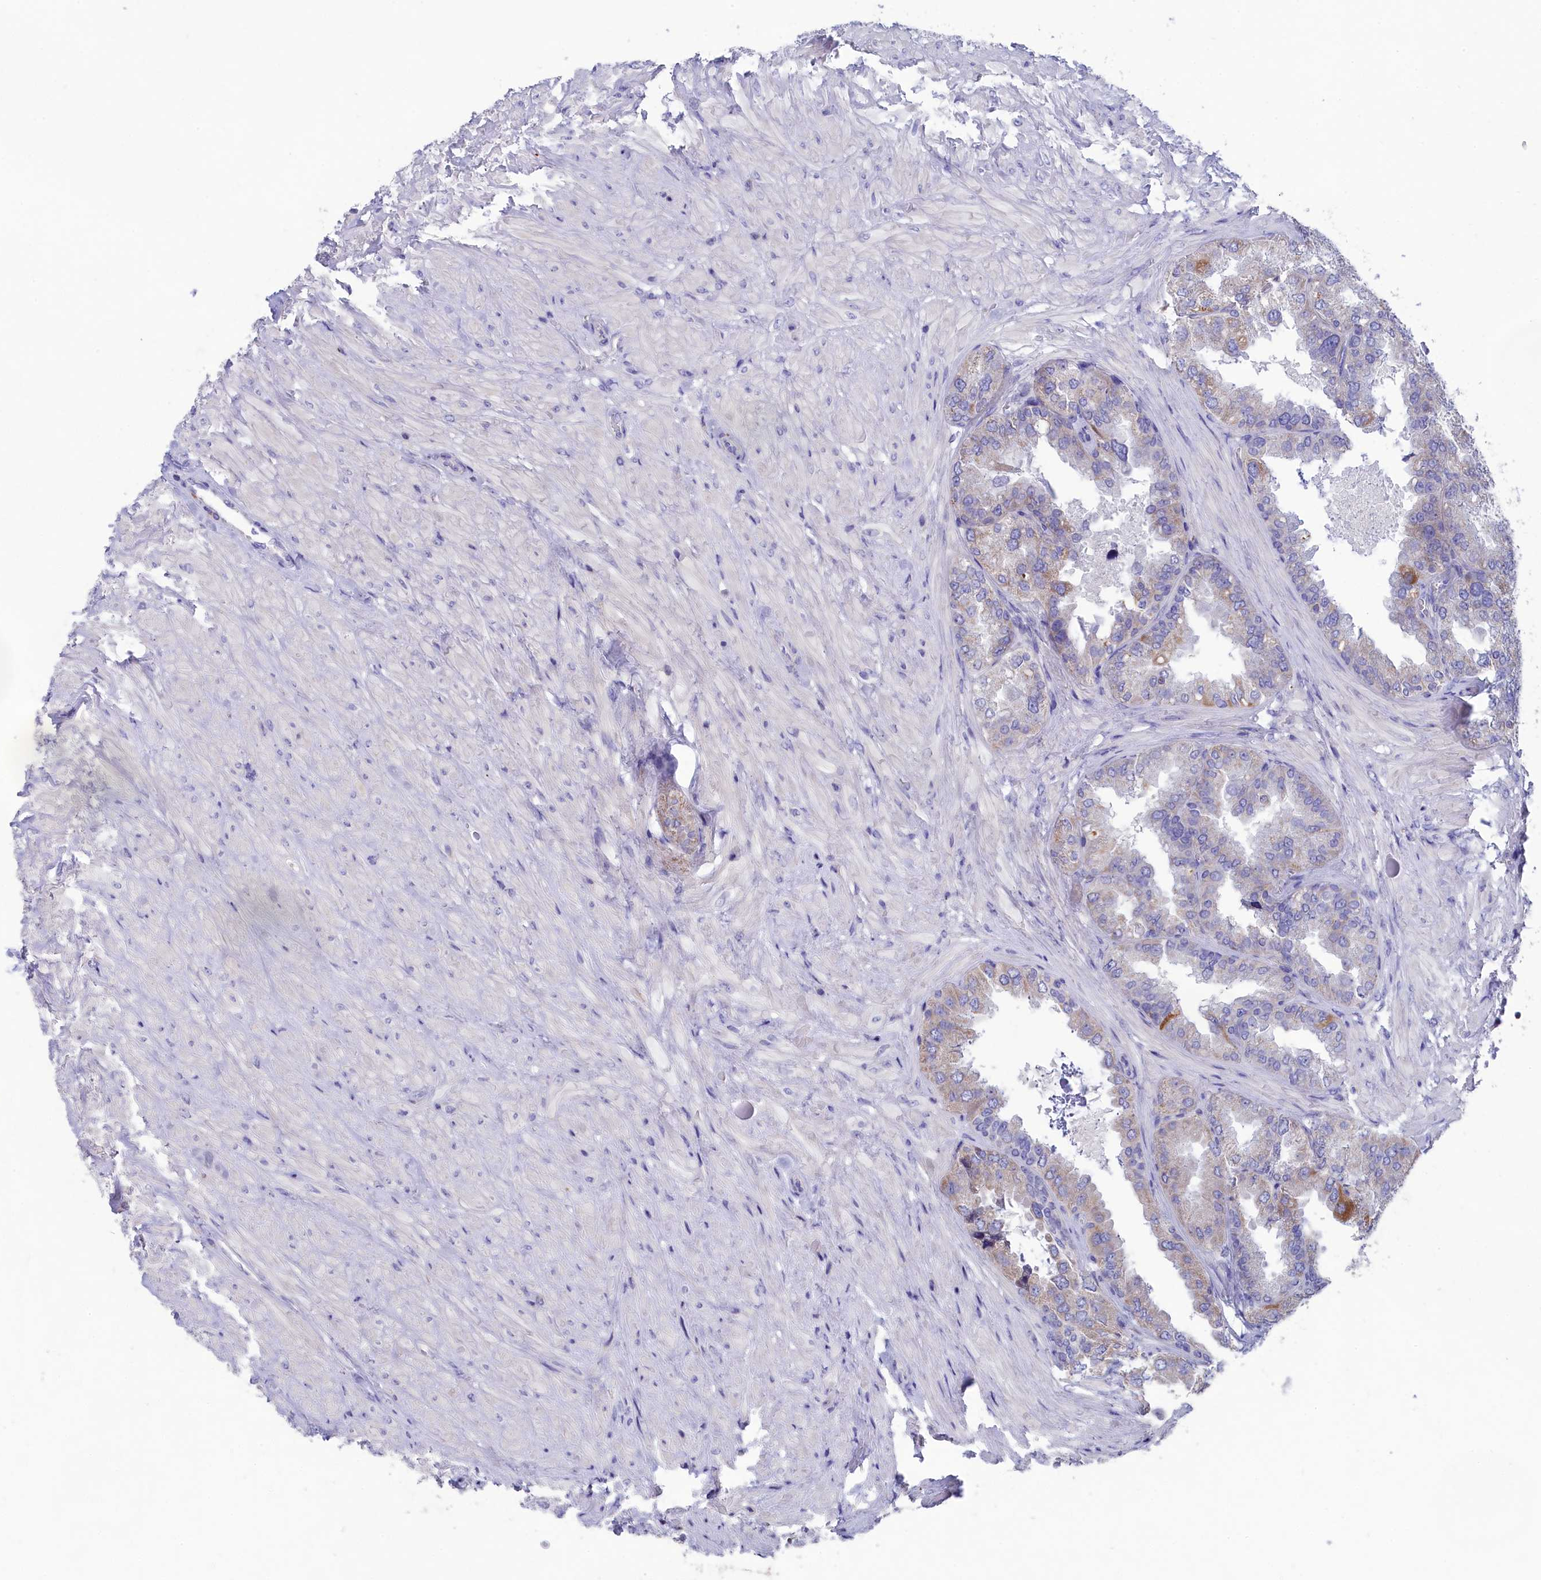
{"staining": {"intensity": "negative", "quantity": "none", "location": "none"}, "tissue": "seminal vesicle", "cell_type": "Glandular cells", "image_type": "normal", "snomed": [{"axis": "morphology", "description": "Normal tissue, NOS"}, {"axis": "topography", "description": "Seminal veicle"}, {"axis": "topography", "description": "Peripheral nerve tissue"}], "caption": "Benign seminal vesicle was stained to show a protein in brown. There is no significant staining in glandular cells. The staining is performed using DAB (3,3'-diaminobenzidine) brown chromogen with nuclei counter-stained in using hematoxylin.", "gene": "PRDM12", "patient": {"sex": "male", "age": 63}}